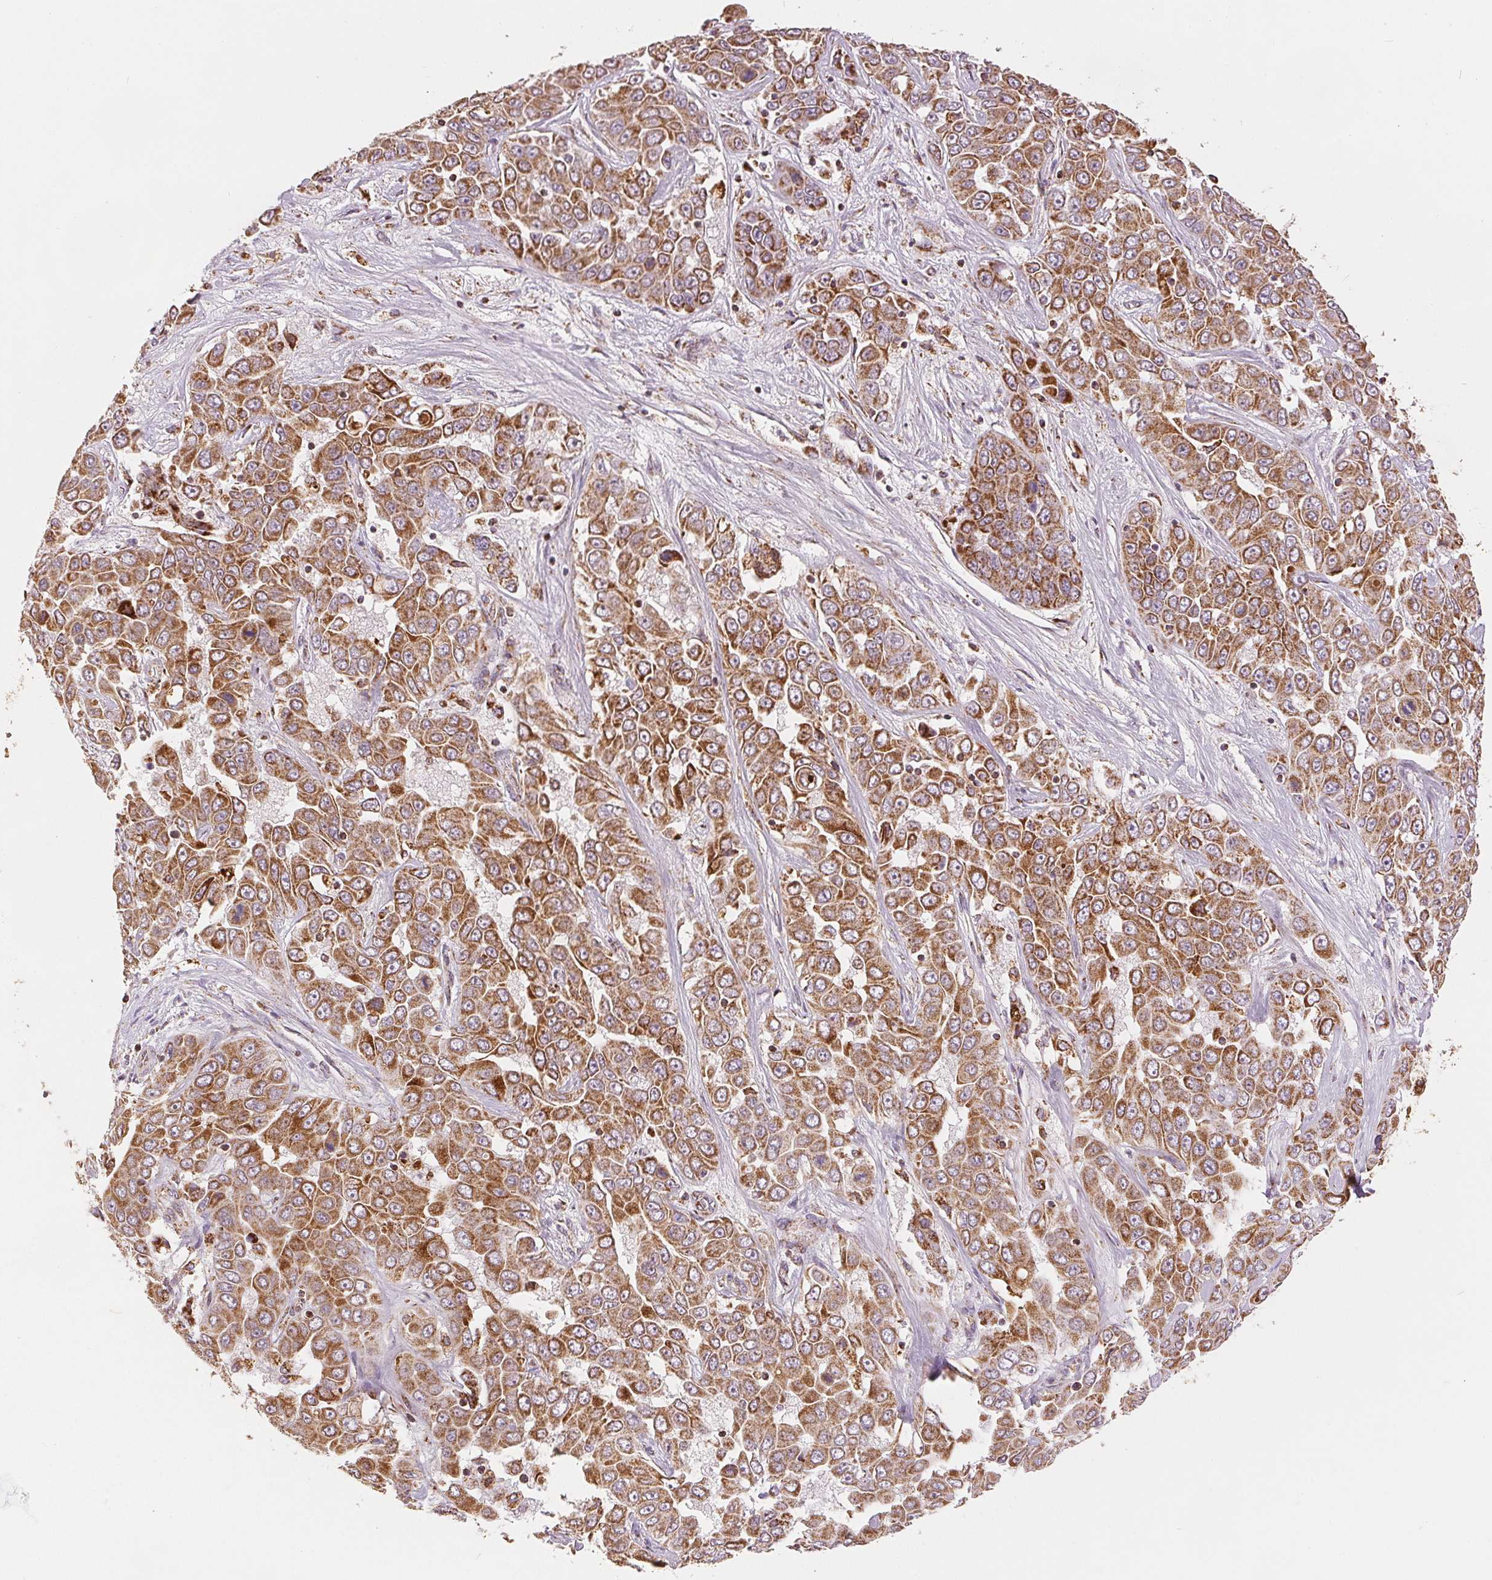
{"staining": {"intensity": "strong", "quantity": ">75%", "location": "cytoplasmic/membranous"}, "tissue": "liver cancer", "cell_type": "Tumor cells", "image_type": "cancer", "snomed": [{"axis": "morphology", "description": "Cholangiocarcinoma"}, {"axis": "topography", "description": "Liver"}], "caption": "A brown stain labels strong cytoplasmic/membranous expression of a protein in human cholangiocarcinoma (liver) tumor cells.", "gene": "SDHB", "patient": {"sex": "female", "age": 52}}